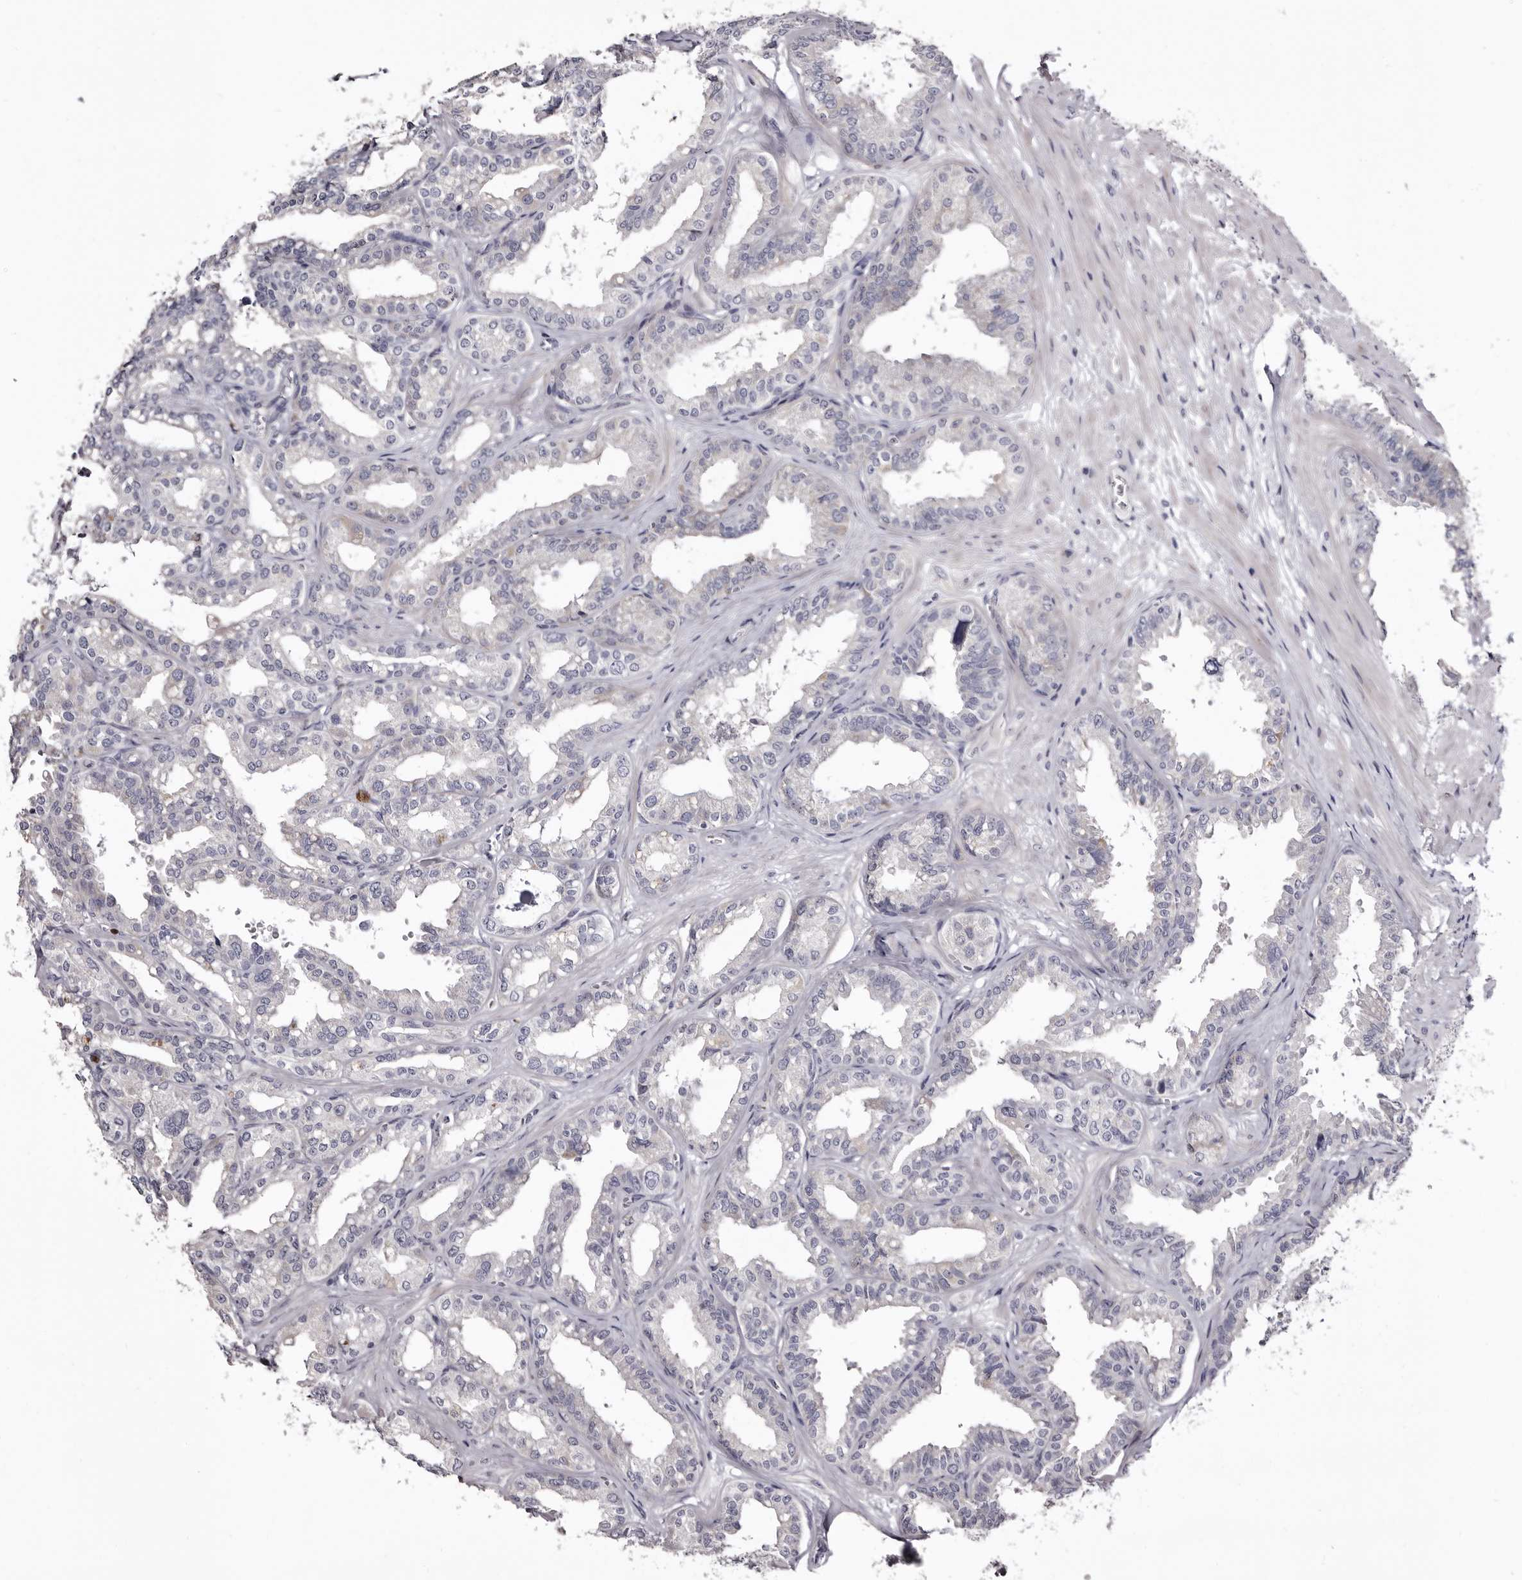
{"staining": {"intensity": "weak", "quantity": "25%-75%", "location": "cytoplasmic/membranous"}, "tissue": "seminal vesicle", "cell_type": "Glandular cells", "image_type": "normal", "snomed": [{"axis": "morphology", "description": "Normal tissue, NOS"}, {"axis": "topography", "description": "Prostate"}, {"axis": "topography", "description": "Seminal veicle"}], "caption": "Immunohistochemistry (IHC) staining of benign seminal vesicle, which exhibits low levels of weak cytoplasmic/membranous staining in about 25%-75% of glandular cells indicating weak cytoplasmic/membranous protein staining. The staining was performed using DAB (brown) for protein detection and nuclei were counterstained in hematoxylin (blue).", "gene": "CASQ1", "patient": {"sex": "male", "age": 51}}